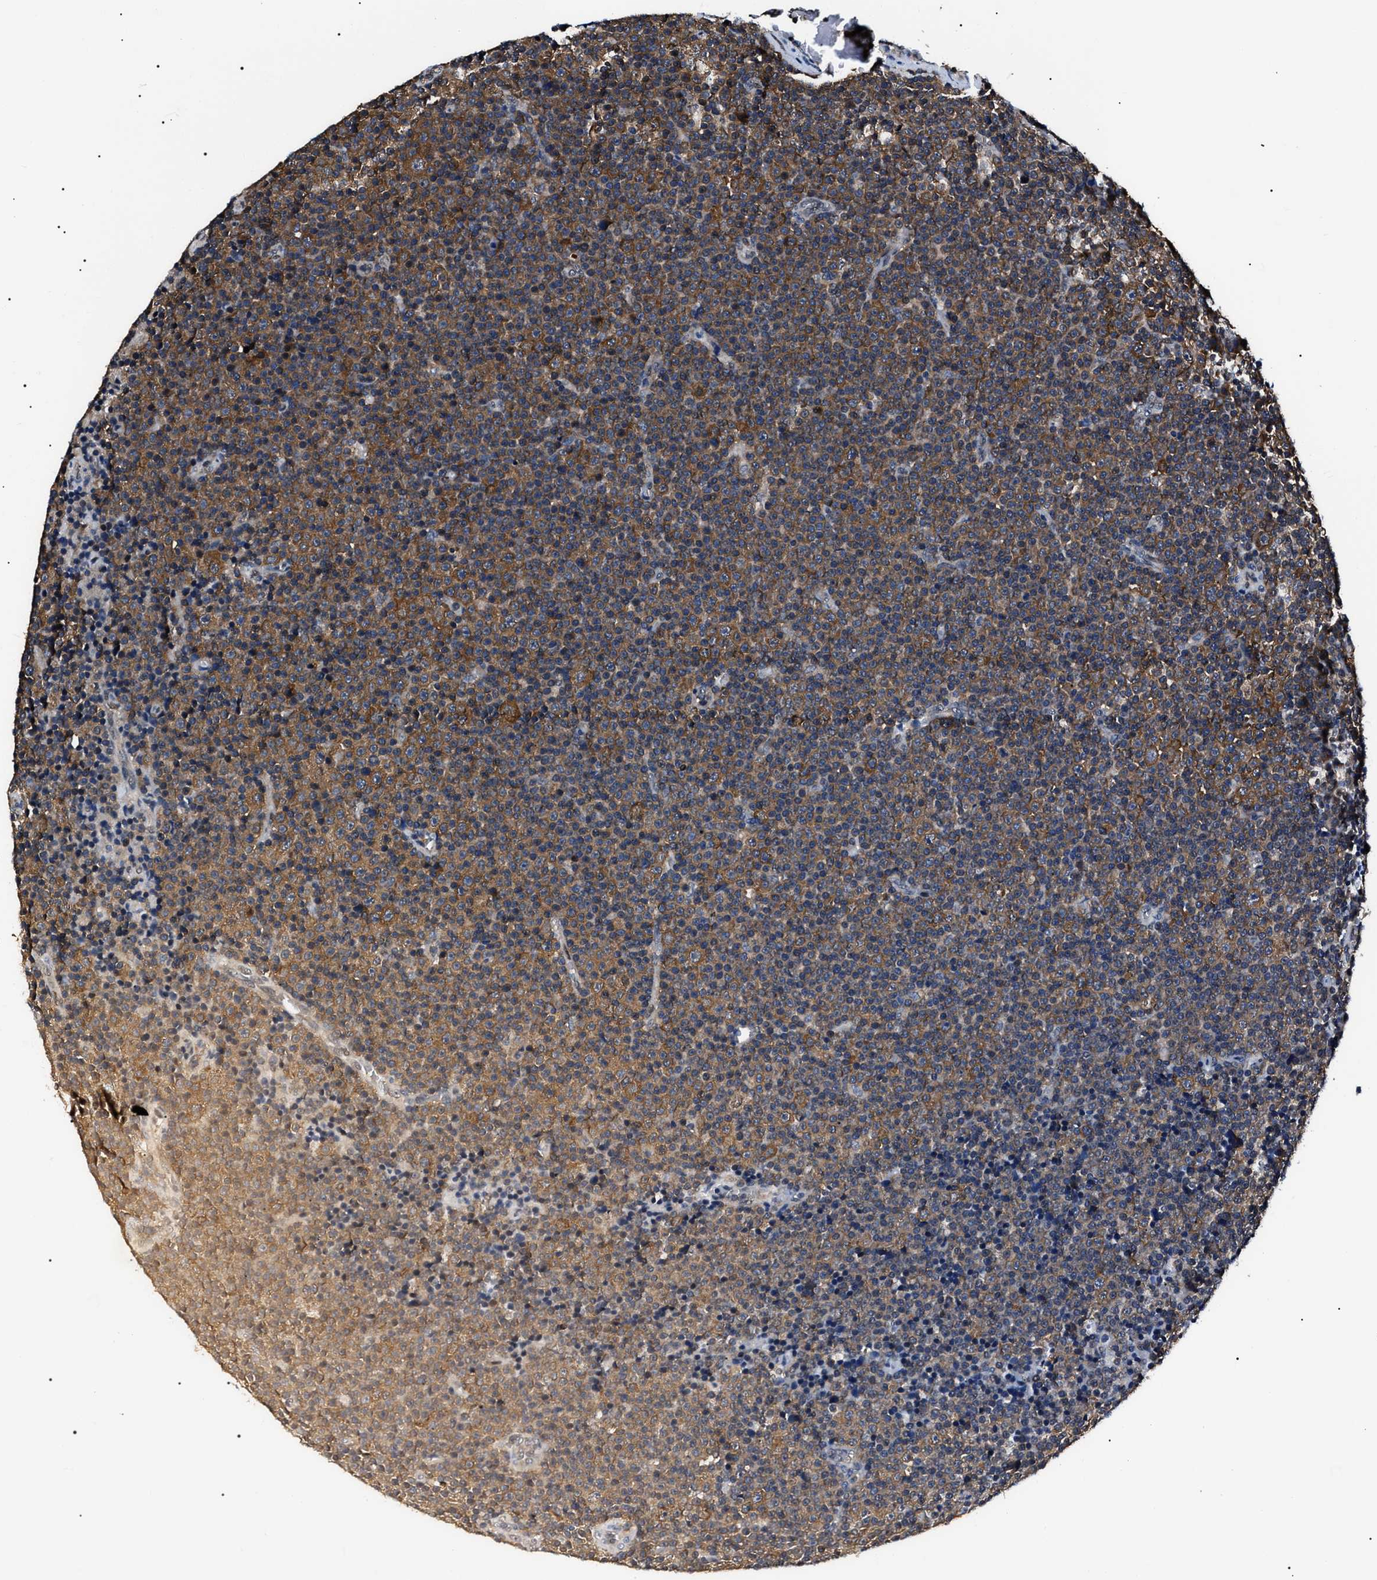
{"staining": {"intensity": "moderate", "quantity": ">75%", "location": "cytoplasmic/membranous"}, "tissue": "lymphoma", "cell_type": "Tumor cells", "image_type": "cancer", "snomed": [{"axis": "morphology", "description": "Malignant lymphoma, non-Hodgkin's type, Low grade"}, {"axis": "topography", "description": "Lymph node"}], "caption": "Immunohistochemistry (DAB (3,3'-diaminobenzidine)) staining of lymphoma displays moderate cytoplasmic/membranous protein positivity in about >75% of tumor cells.", "gene": "CCT8", "patient": {"sex": "female", "age": 67}}